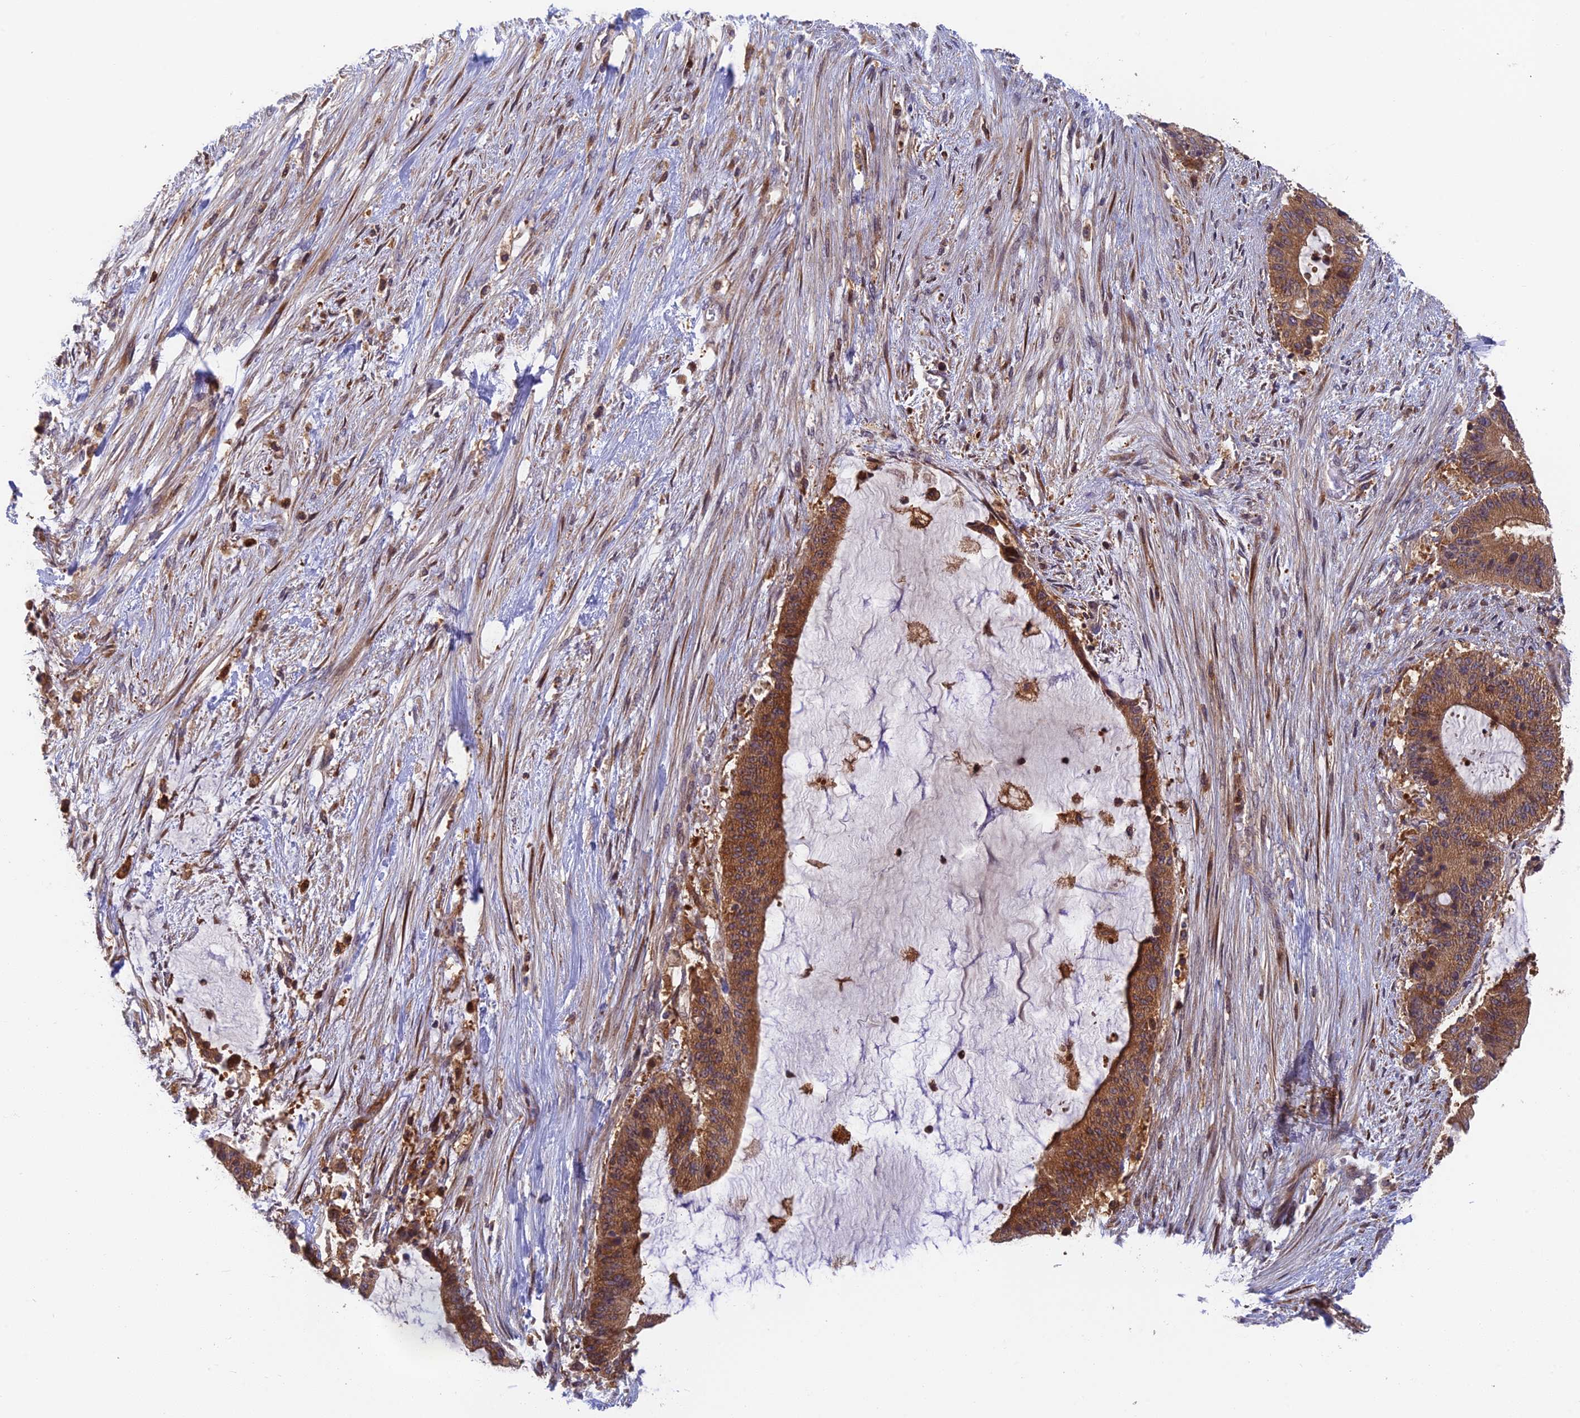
{"staining": {"intensity": "moderate", "quantity": ">75%", "location": "cytoplasmic/membranous"}, "tissue": "liver cancer", "cell_type": "Tumor cells", "image_type": "cancer", "snomed": [{"axis": "morphology", "description": "Normal tissue, NOS"}, {"axis": "morphology", "description": "Cholangiocarcinoma"}, {"axis": "topography", "description": "Liver"}, {"axis": "topography", "description": "Peripheral nerve tissue"}], "caption": "Immunohistochemistry photomicrograph of liver cancer (cholangiocarcinoma) stained for a protein (brown), which displays medium levels of moderate cytoplasmic/membranous expression in about >75% of tumor cells.", "gene": "IPO5", "patient": {"sex": "female", "age": 73}}